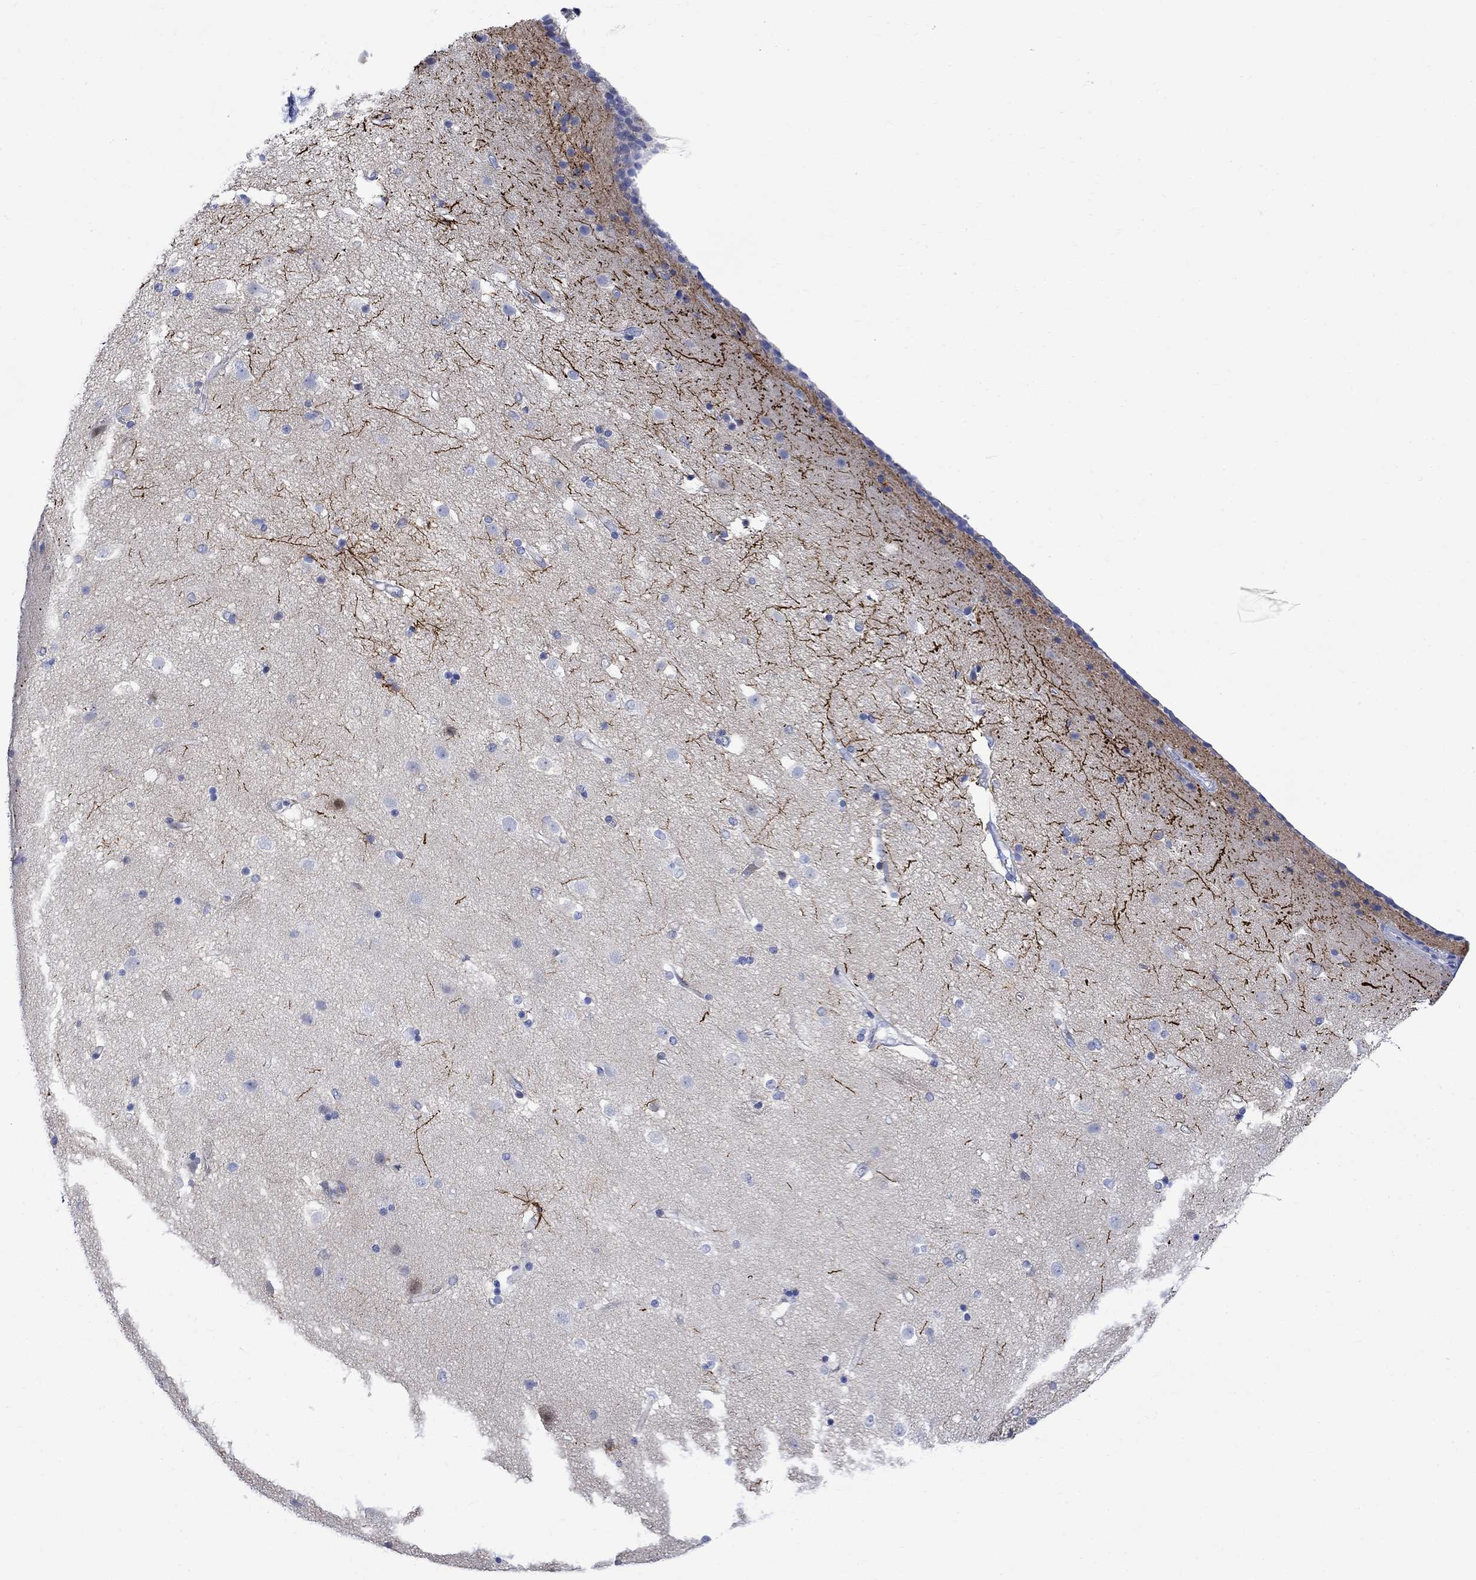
{"staining": {"intensity": "negative", "quantity": "none", "location": "none"}, "tissue": "caudate", "cell_type": "Glial cells", "image_type": "normal", "snomed": [{"axis": "morphology", "description": "Normal tissue, NOS"}, {"axis": "topography", "description": "Lateral ventricle wall"}], "caption": "This is an immunohistochemistry (IHC) histopathology image of unremarkable human caudate. There is no staining in glial cells.", "gene": "ARSK", "patient": {"sex": "female", "age": 71}}